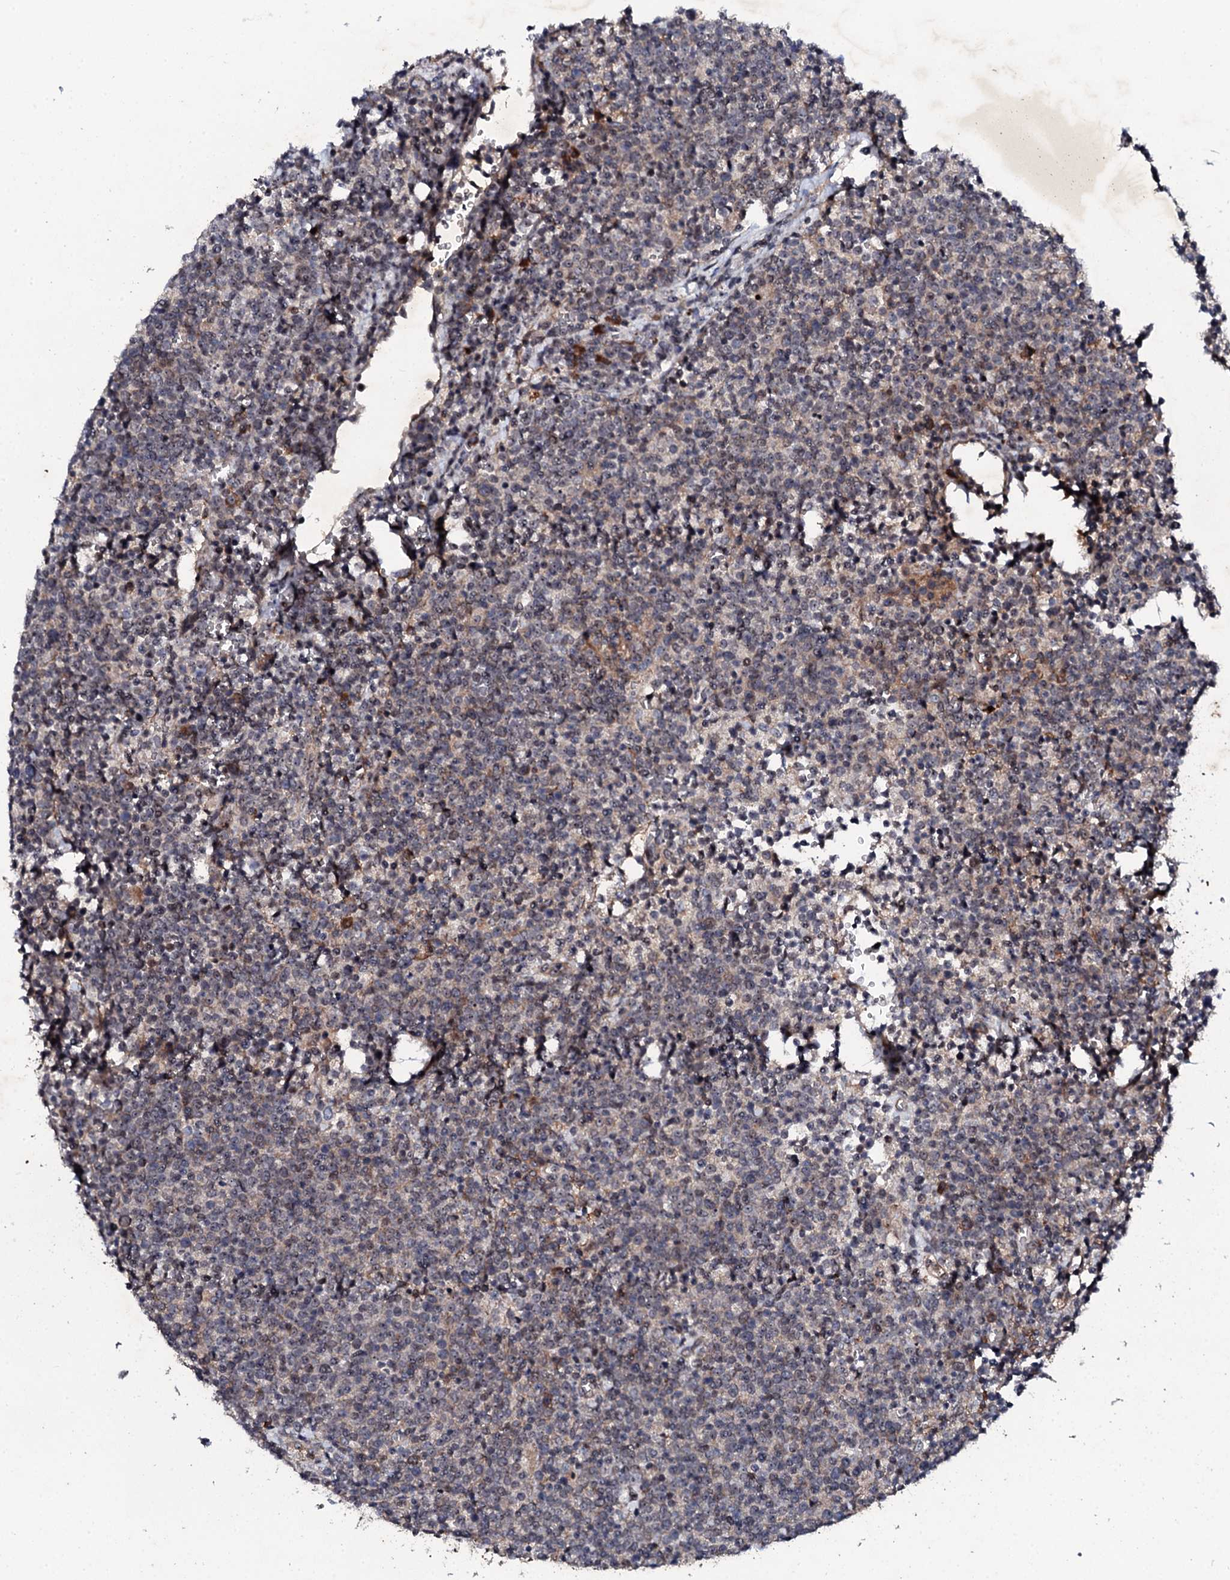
{"staining": {"intensity": "weak", "quantity": "<25%", "location": "cytoplasmic/membranous"}, "tissue": "lymphoma", "cell_type": "Tumor cells", "image_type": "cancer", "snomed": [{"axis": "morphology", "description": "Malignant lymphoma, non-Hodgkin's type, High grade"}, {"axis": "topography", "description": "Lymph node"}], "caption": "High power microscopy photomicrograph of an immunohistochemistry (IHC) image of high-grade malignant lymphoma, non-Hodgkin's type, revealing no significant staining in tumor cells. Brightfield microscopy of IHC stained with DAB (3,3'-diaminobenzidine) (brown) and hematoxylin (blue), captured at high magnification.", "gene": "FAM111A", "patient": {"sex": "male", "age": 61}}